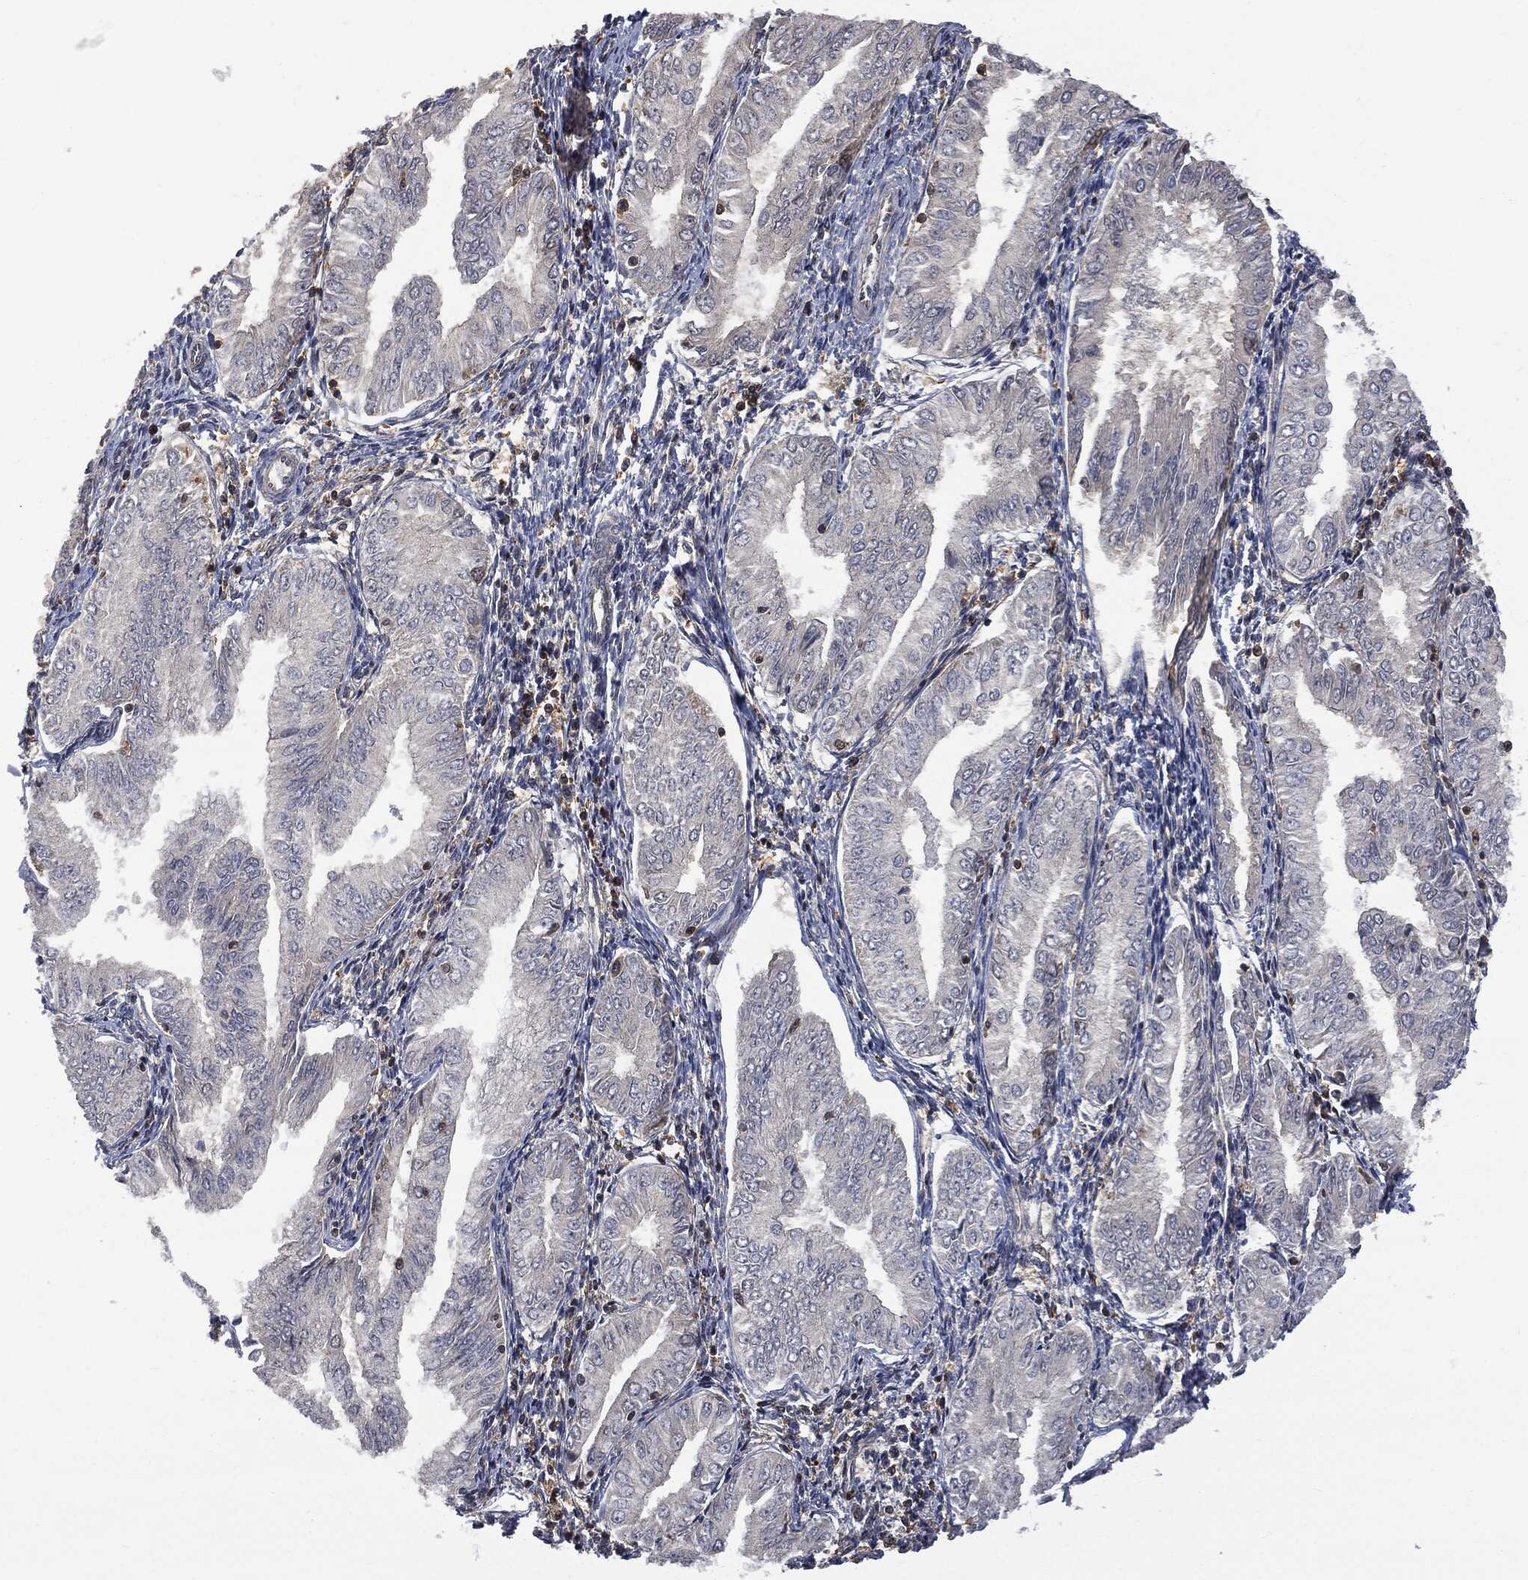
{"staining": {"intensity": "negative", "quantity": "none", "location": "none"}, "tissue": "endometrial cancer", "cell_type": "Tumor cells", "image_type": "cancer", "snomed": [{"axis": "morphology", "description": "Adenocarcinoma, NOS"}, {"axis": "topography", "description": "Endometrium"}], "caption": "This is a micrograph of IHC staining of endometrial adenocarcinoma, which shows no staining in tumor cells.", "gene": "PSMB10", "patient": {"sex": "female", "age": 53}}